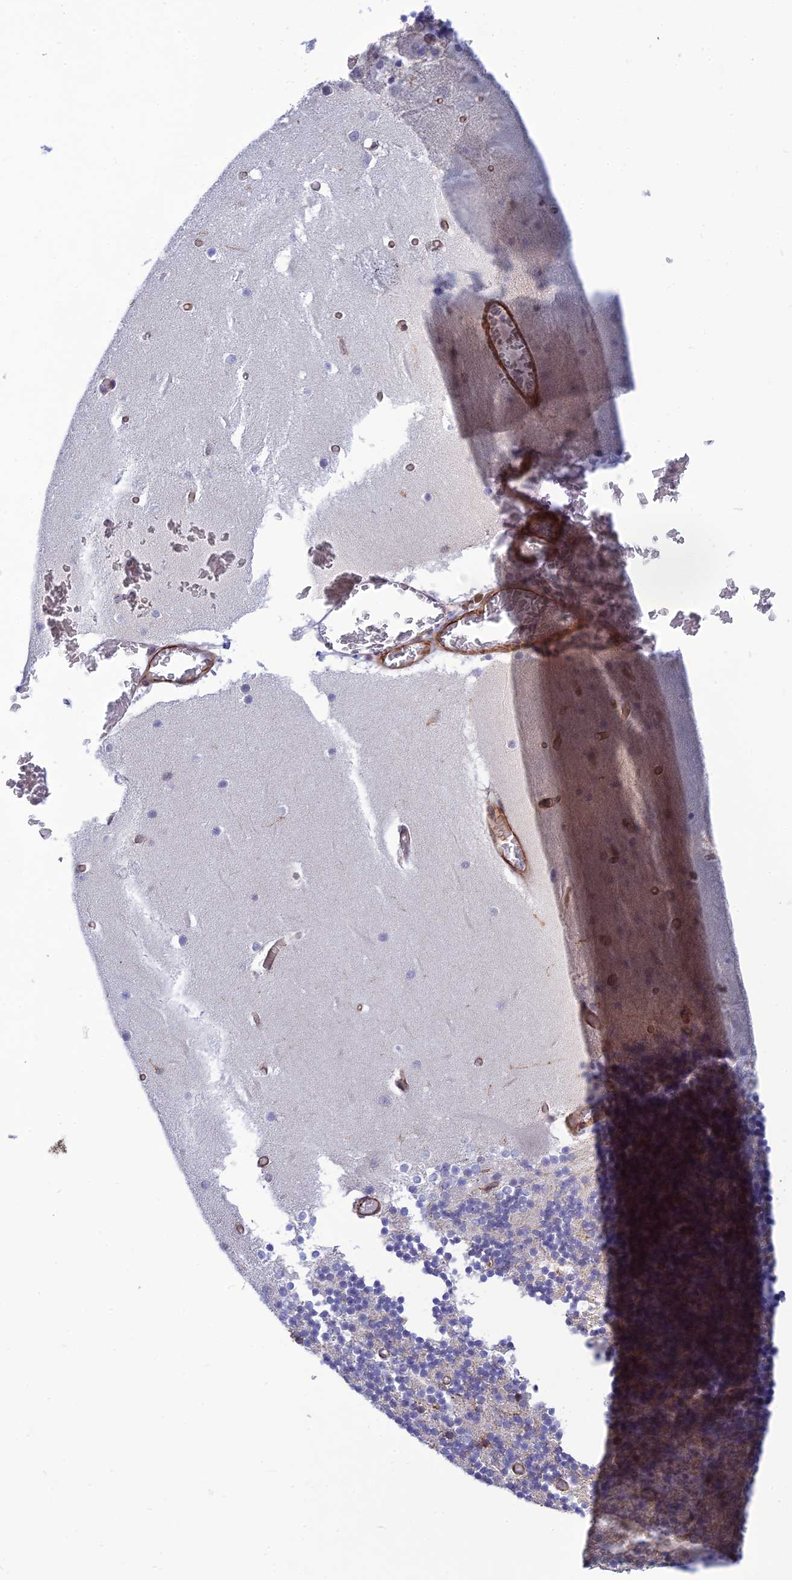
{"staining": {"intensity": "negative", "quantity": "none", "location": "none"}, "tissue": "cerebellum", "cell_type": "Cells in granular layer", "image_type": "normal", "snomed": [{"axis": "morphology", "description": "Normal tissue, NOS"}, {"axis": "topography", "description": "Cerebellum"}], "caption": "Immunohistochemical staining of unremarkable human cerebellum displays no significant staining in cells in granular layer. (DAB immunohistochemistry (IHC), high magnification).", "gene": "PAGR1", "patient": {"sex": "female", "age": 28}}